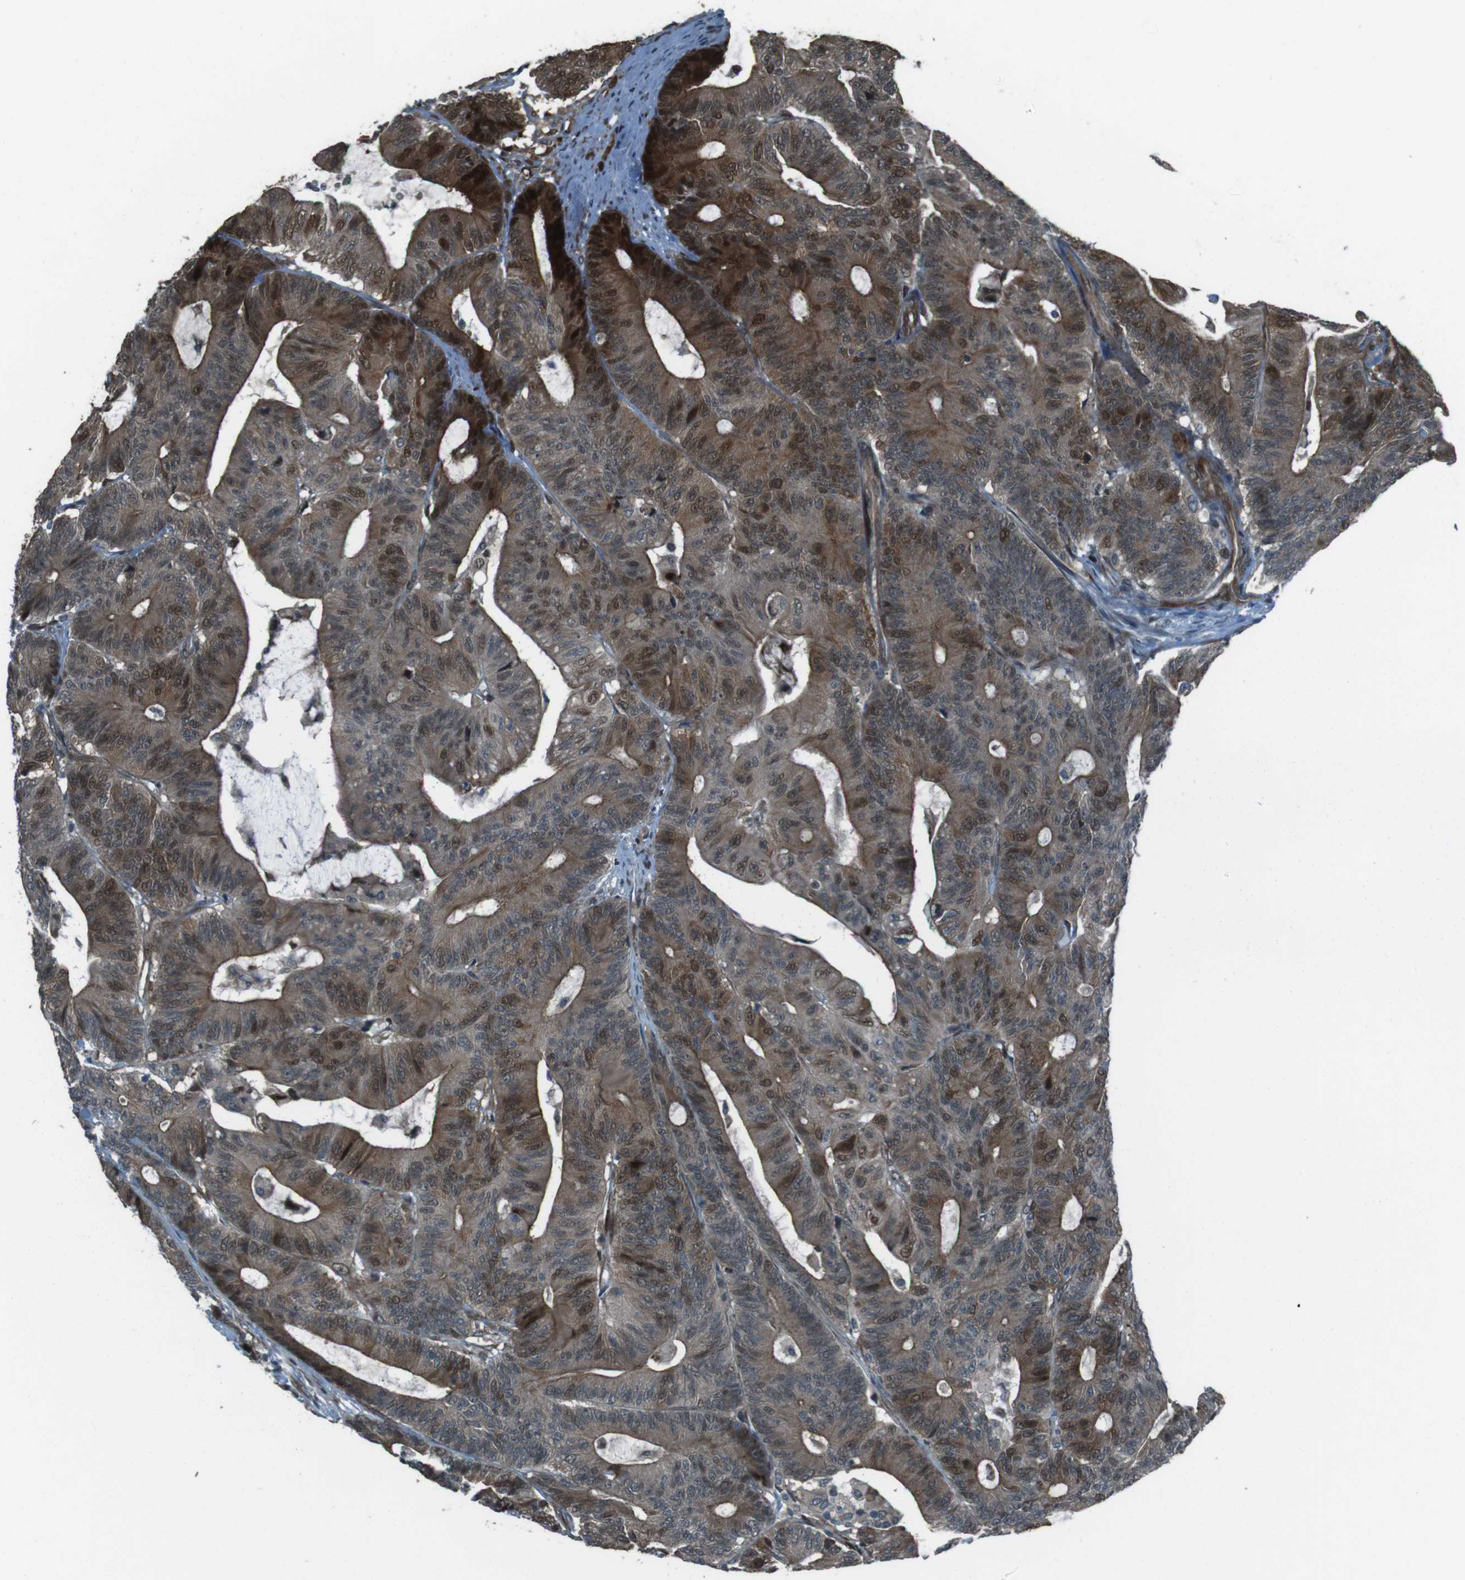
{"staining": {"intensity": "moderate", "quantity": "25%-75%", "location": "cytoplasmic/membranous,nuclear"}, "tissue": "colorectal cancer", "cell_type": "Tumor cells", "image_type": "cancer", "snomed": [{"axis": "morphology", "description": "Adenocarcinoma, NOS"}, {"axis": "topography", "description": "Colon"}], "caption": "Immunohistochemical staining of human colorectal cancer displays moderate cytoplasmic/membranous and nuclear protein positivity in about 25%-75% of tumor cells. (IHC, brightfield microscopy, high magnification).", "gene": "ZNF330", "patient": {"sex": "female", "age": 84}}